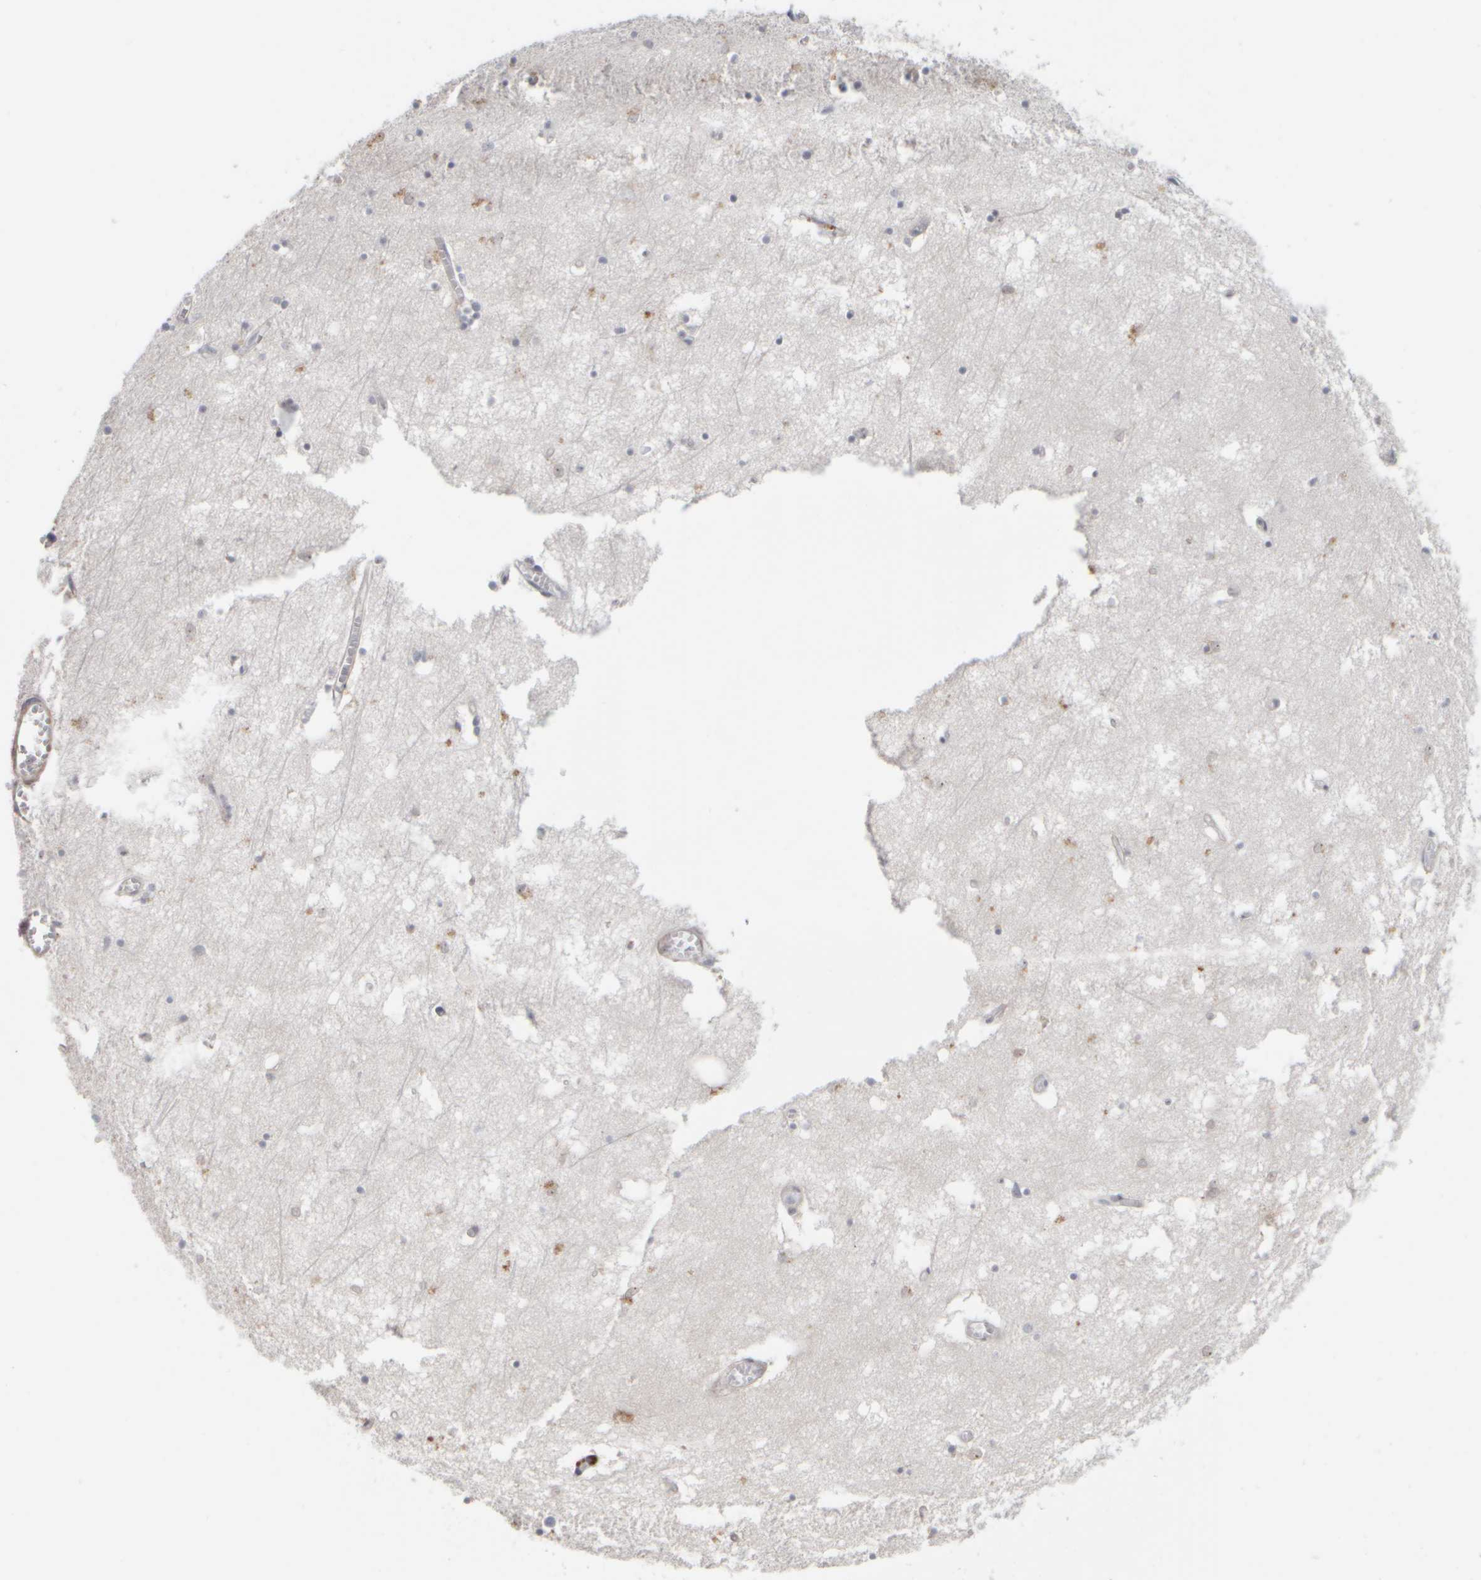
{"staining": {"intensity": "negative", "quantity": "none", "location": "none"}, "tissue": "hippocampus", "cell_type": "Glial cells", "image_type": "normal", "snomed": [{"axis": "morphology", "description": "Normal tissue, NOS"}, {"axis": "topography", "description": "Hippocampus"}], "caption": "The micrograph reveals no staining of glial cells in benign hippocampus. (Immunohistochemistry, brightfield microscopy, high magnification).", "gene": "DCXR", "patient": {"sex": "male", "age": 70}}